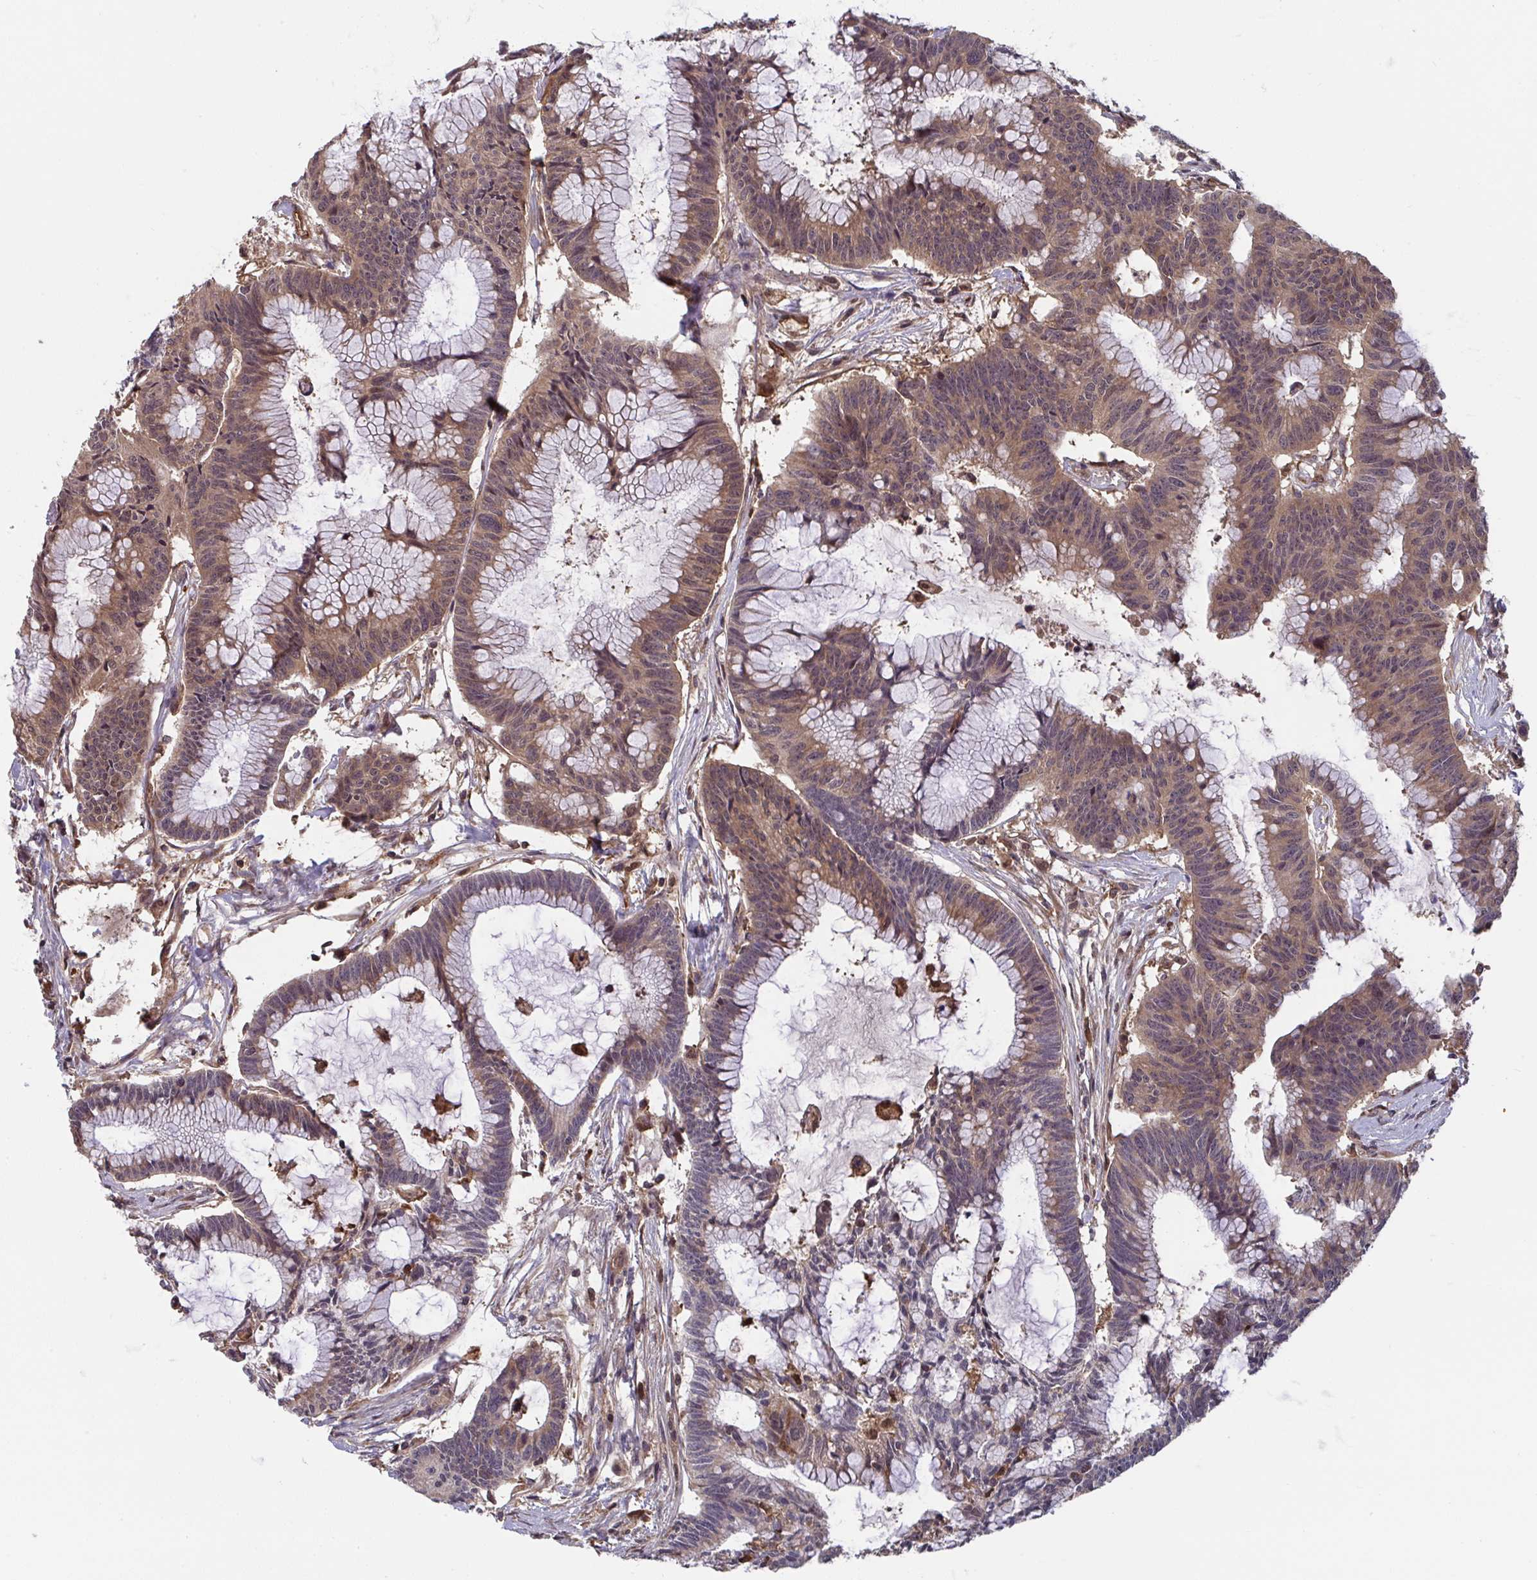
{"staining": {"intensity": "weak", "quantity": "25%-75%", "location": "cytoplasmic/membranous,nuclear"}, "tissue": "colorectal cancer", "cell_type": "Tumor cells", "image_type": "cancer", "snomed": [{"axis": "morphology", "description": "Adenocarcinoma, NOS"}, {"axis": "topography", "description": "Colon"}], "caption": "Tumor cells show low levels of weak cytoplasmic/membranous and nuclear staining in about 25%-75% of cells in colorectal cancer. The staining is performed using DAB (3,3'-diaminobenzidine) brown chromogen to label protein expression. The nuclei are counter-stained blue using hematoxylin.", "gene": "TIGAR", "patient": {"sex": "female", "age": 78}}